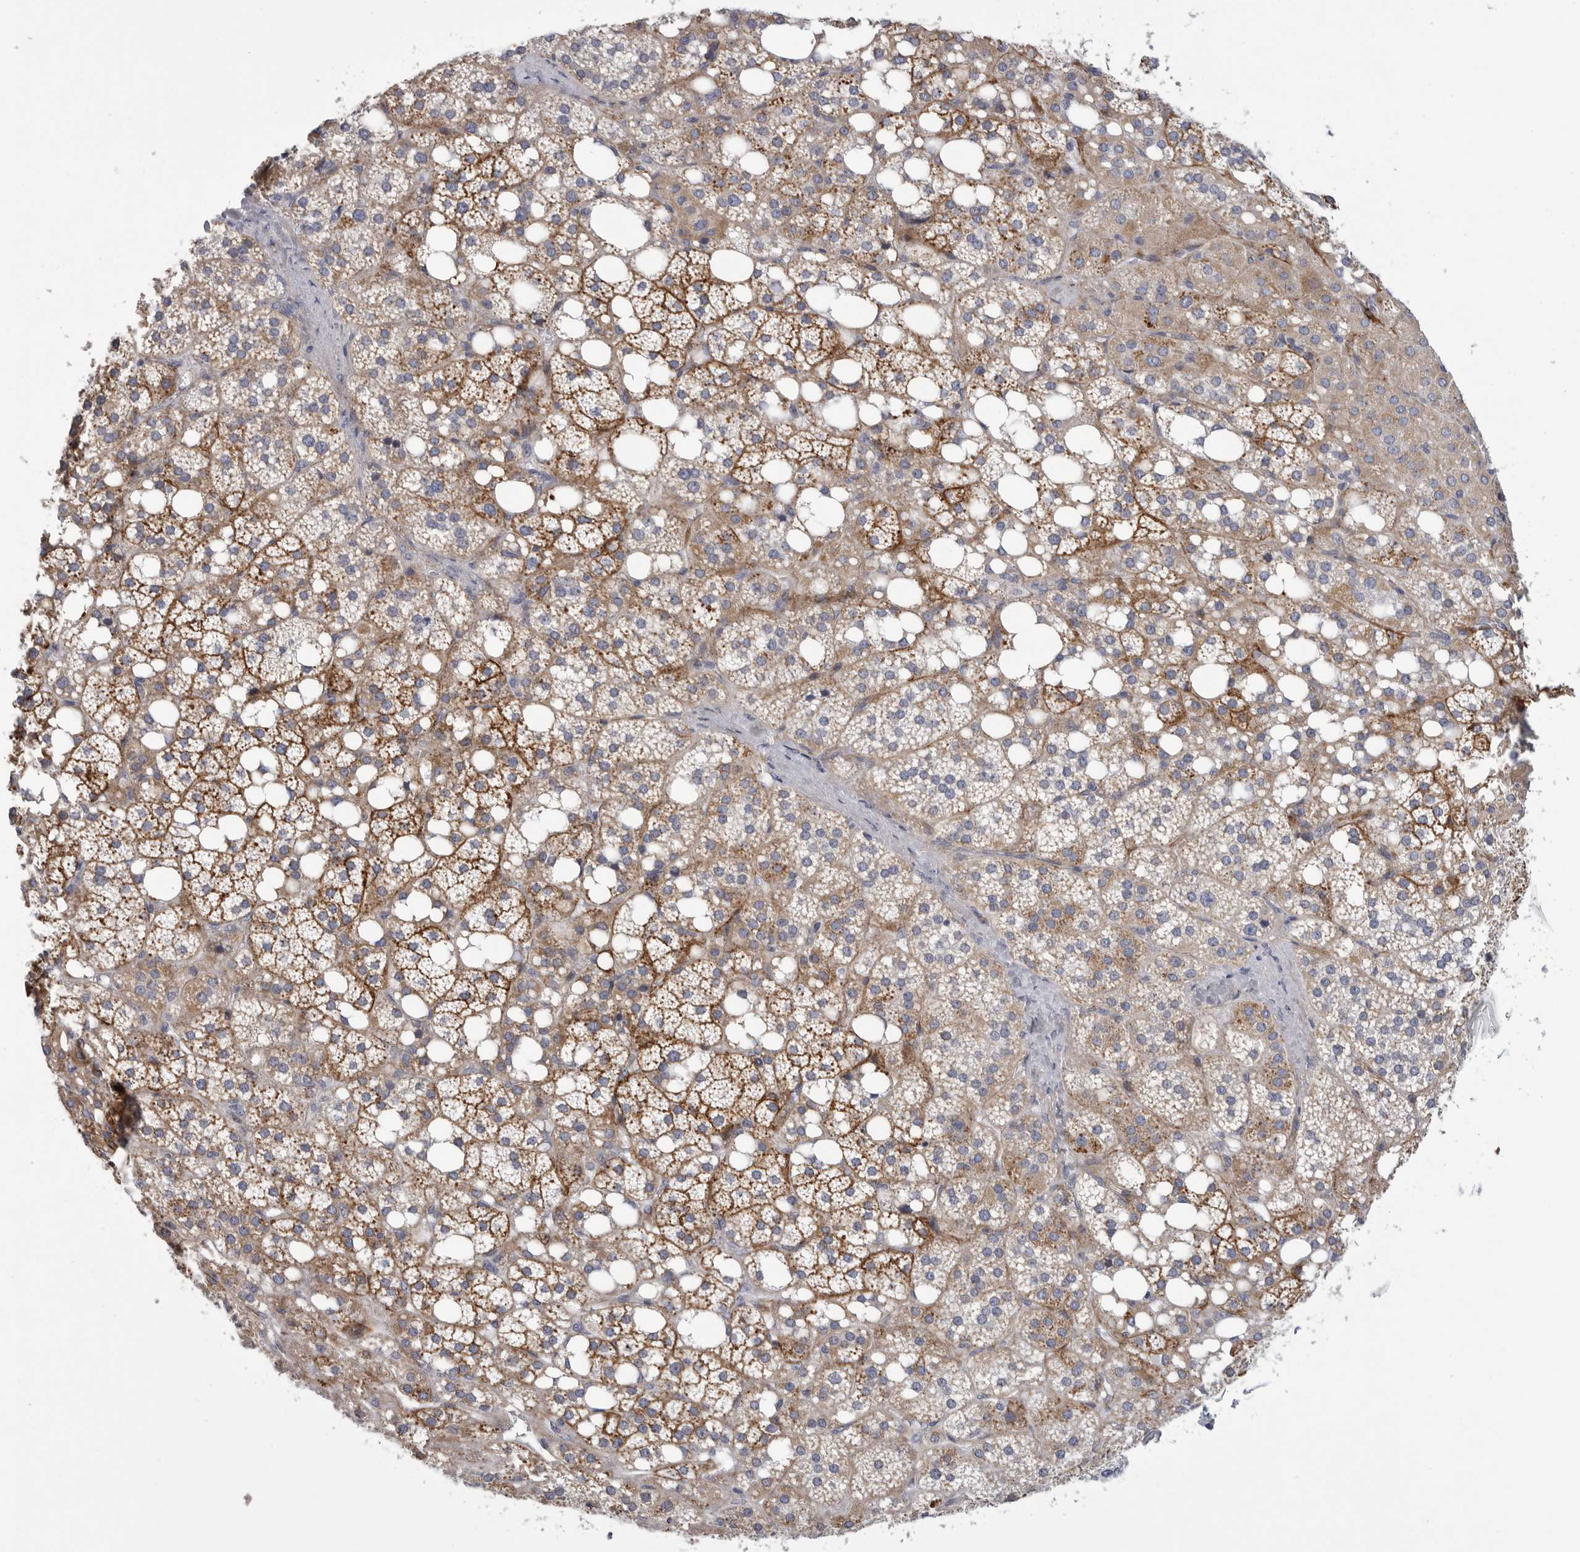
{"staining": {"intensity": "strong", "quantity": "25%-75%", "location": "cytoplasmic/membranous"}, "tissue": "adrenal gland", "cell_type": "Glandular cells", "image_type": "normal", "snomed": [{"axis": "morphology", "description": "Normal tissue, NOS"}, {"axis": "topography", "description": "Adrenal gland"}], "caption": "Immunohistochemical staining of normal human adrenal gland reveals high levels of strong cytoplasmic/membranous staining in about 25%-75% of glandular cells.", "gene": "SDC3", "patient": {"sex": "female", "age": 59}}